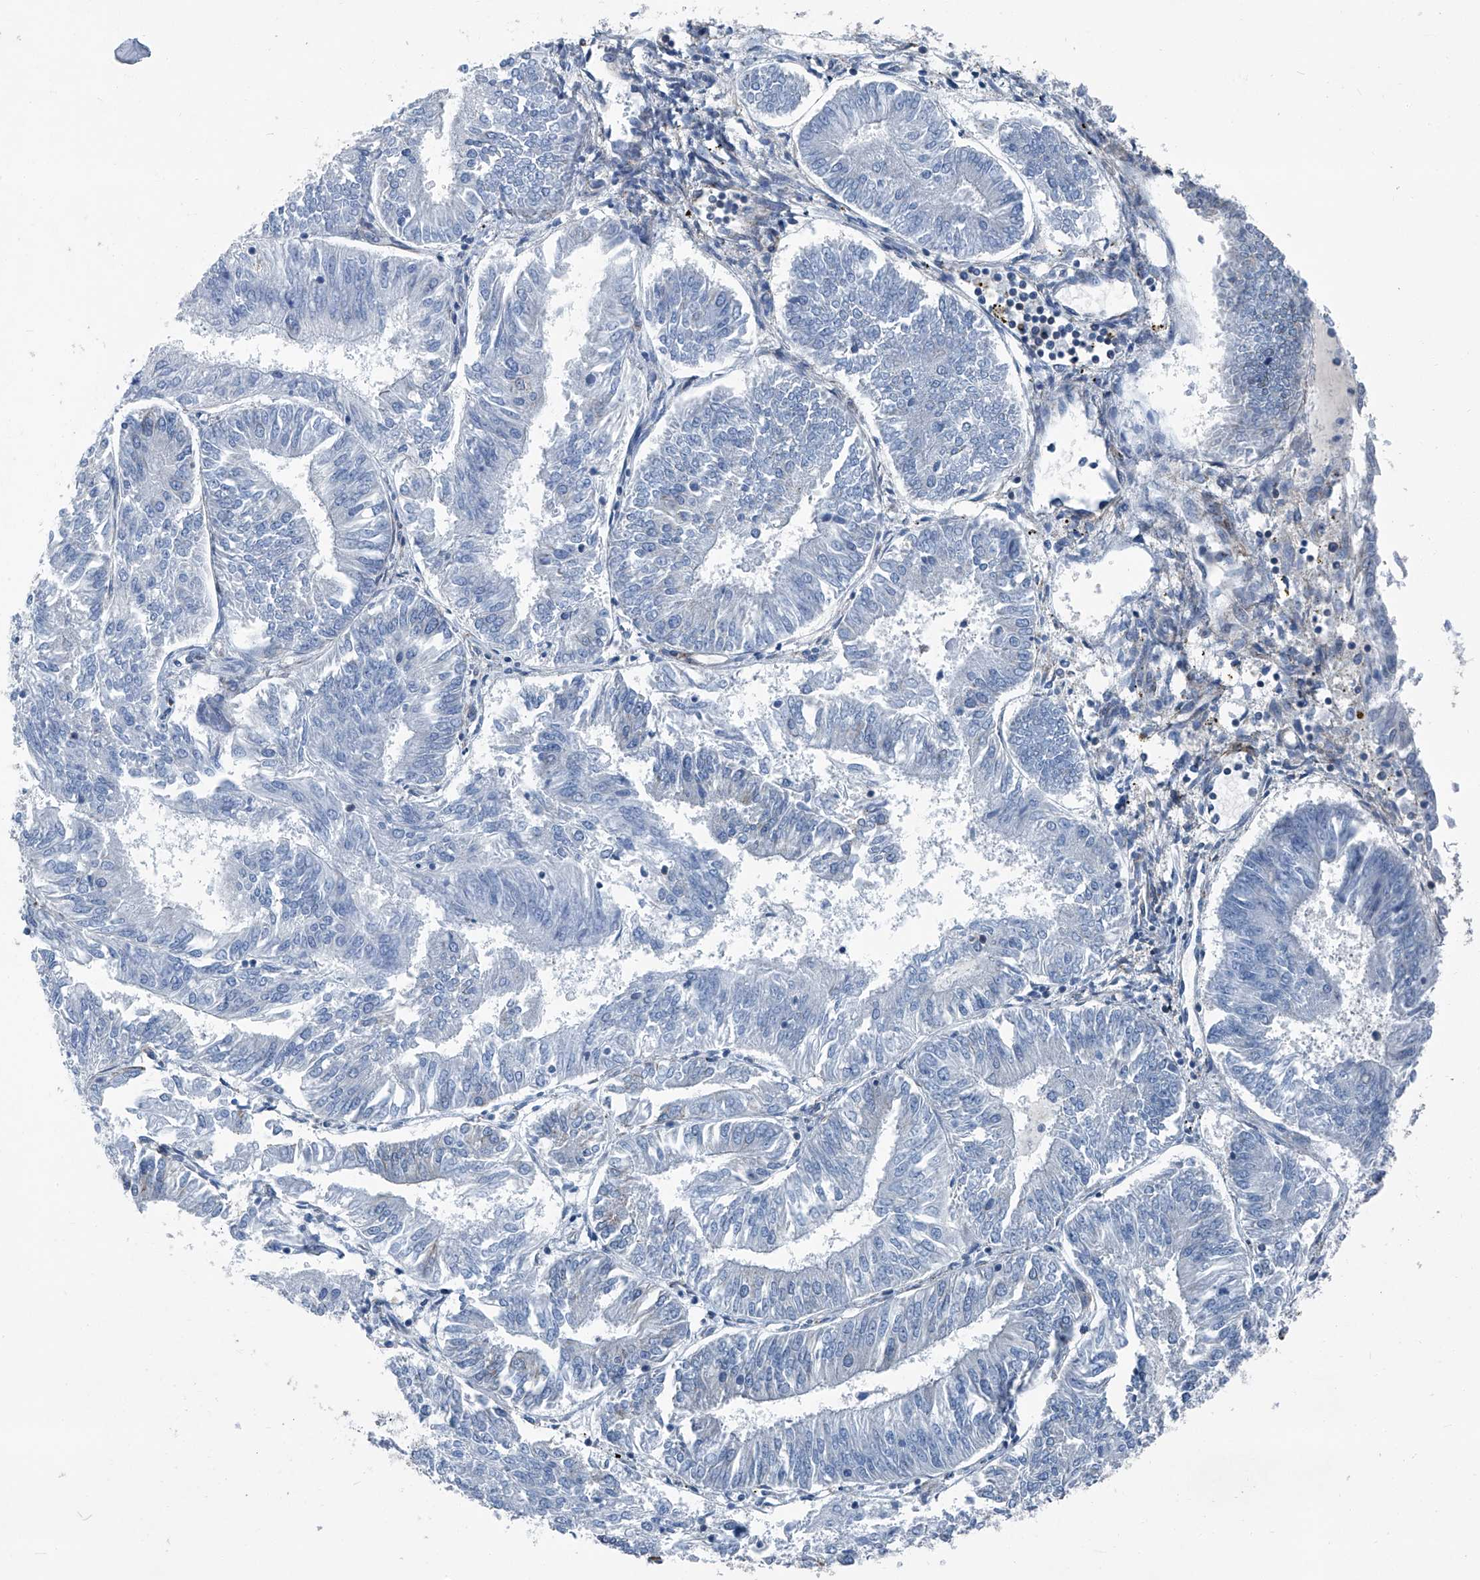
{"staining": {"intensity": "negative", "quantity": "none", "location": "none"}, "tissue": "endometrial cancer", "cell_type": "Tumor cells", "image_type": "cancer", "snomed": [{"axis": "morphology", "description": "Adenocarcinoma, NOS"}, {"axis": "topography", "description": "Endometrium"}], "caption": "This histopathology image is of endometrial cancer (adenocarcinoma) stained with immunohistochemistry (IHC) to label a protein in brown with the nuclei are counter-stained blue. There is no positivity in tumor cells. (Stains: DAB immunohistochemistry with hematoxylin counter stain, Microscopy: brightfield microscopy at high magnification).", "gene": "SEPTIN7", "patient": {"sex": "female", "age": 58}}